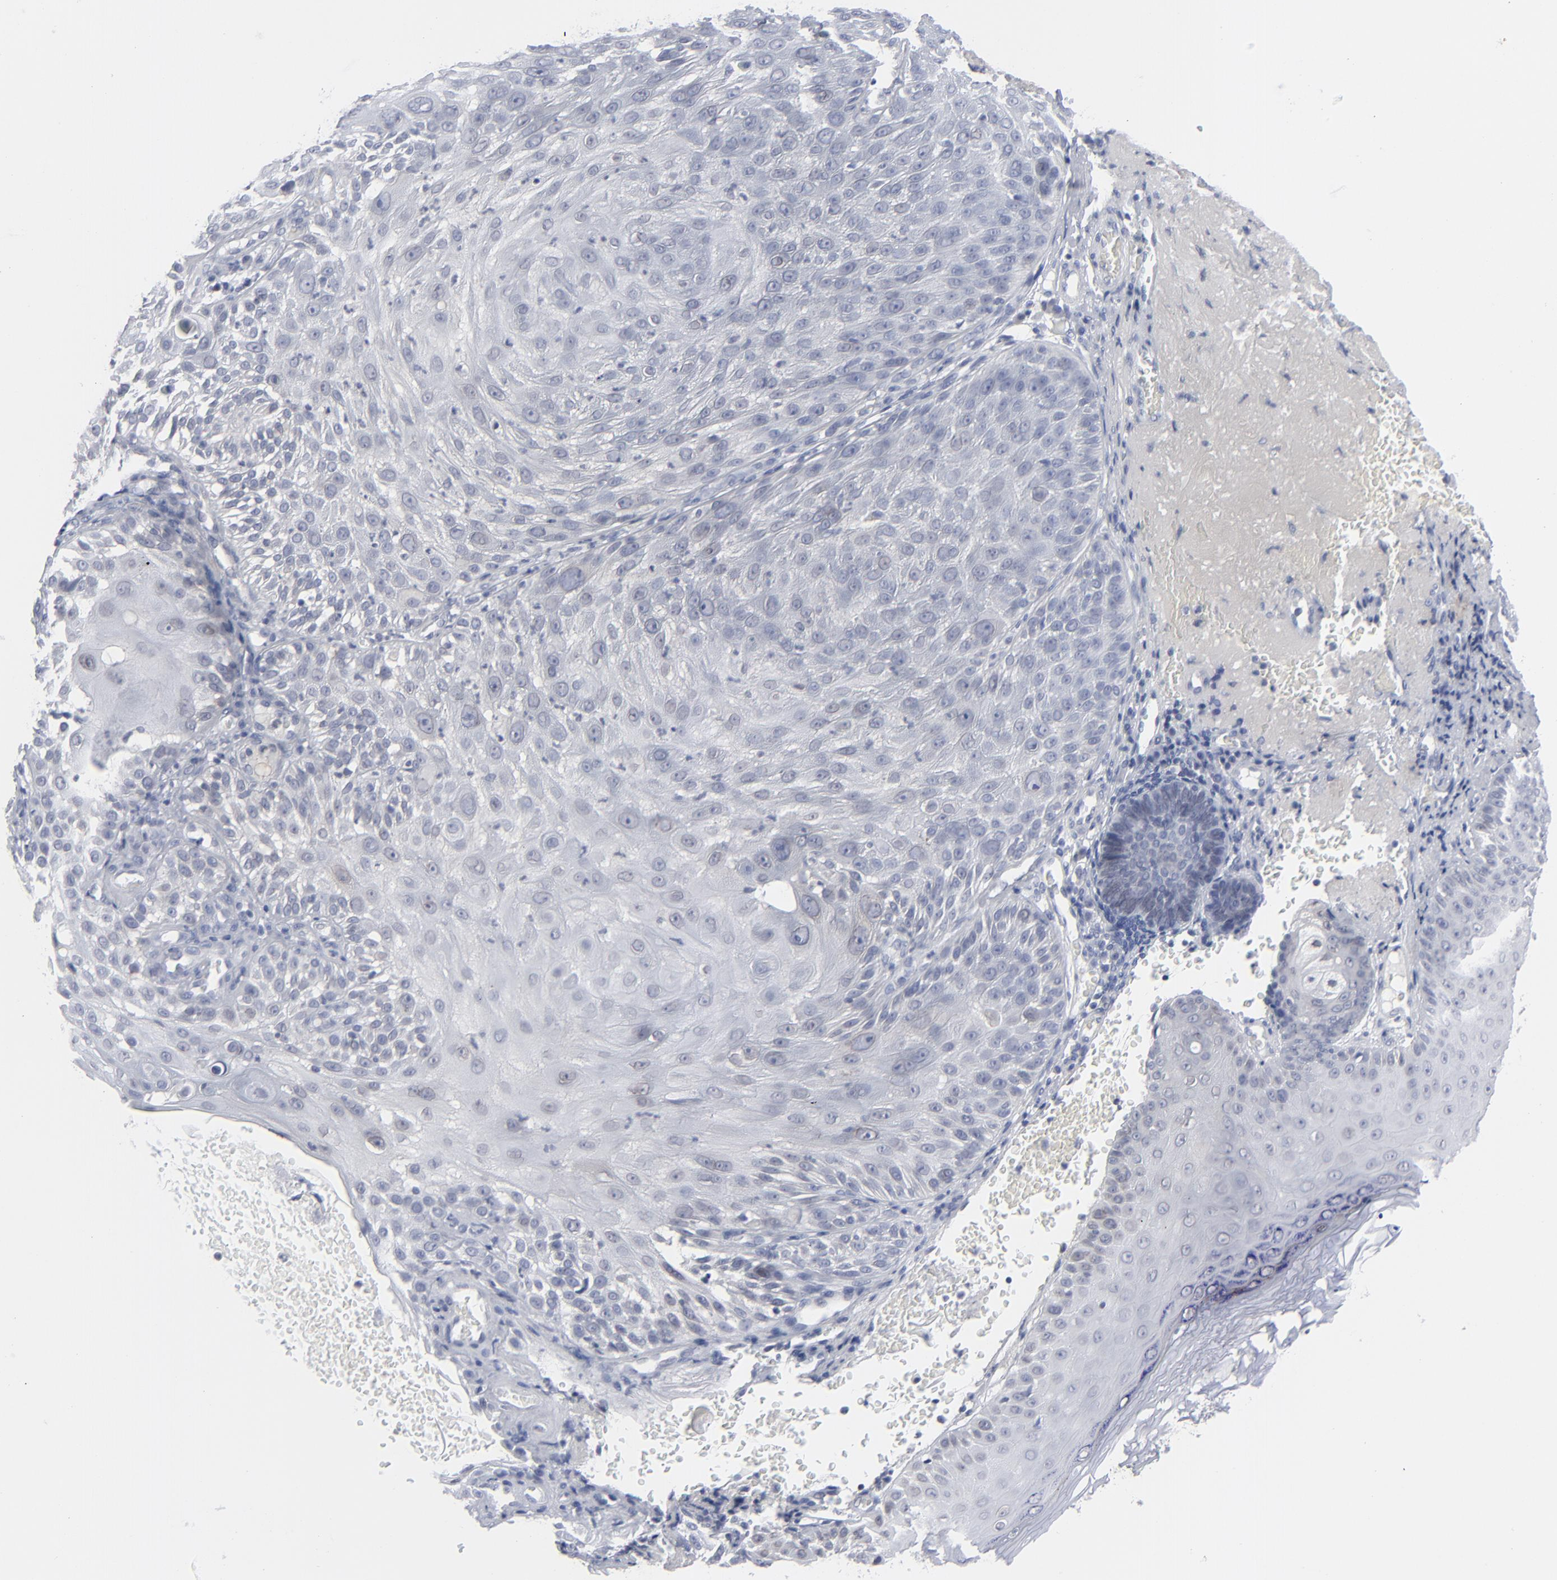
{"staining": {"intensity": "negative", "quantity": "none", "location": "none"}, "tissue": "skin cancer", "cell_type": "Tumor cells", "image_type": "cancer", "snomed": [{"axis": "morphology", "description": "Squamous cell carcinoma, NOS"}, {"axis": "topography", "description": "Skin"}], "caption": "This is an immunohistochemistry (IHC) histopathology image of human skin cancer. There is no staining in tumor cells.", "gene": "NUP88", "patient": {"sex": "female", "age": 89}}